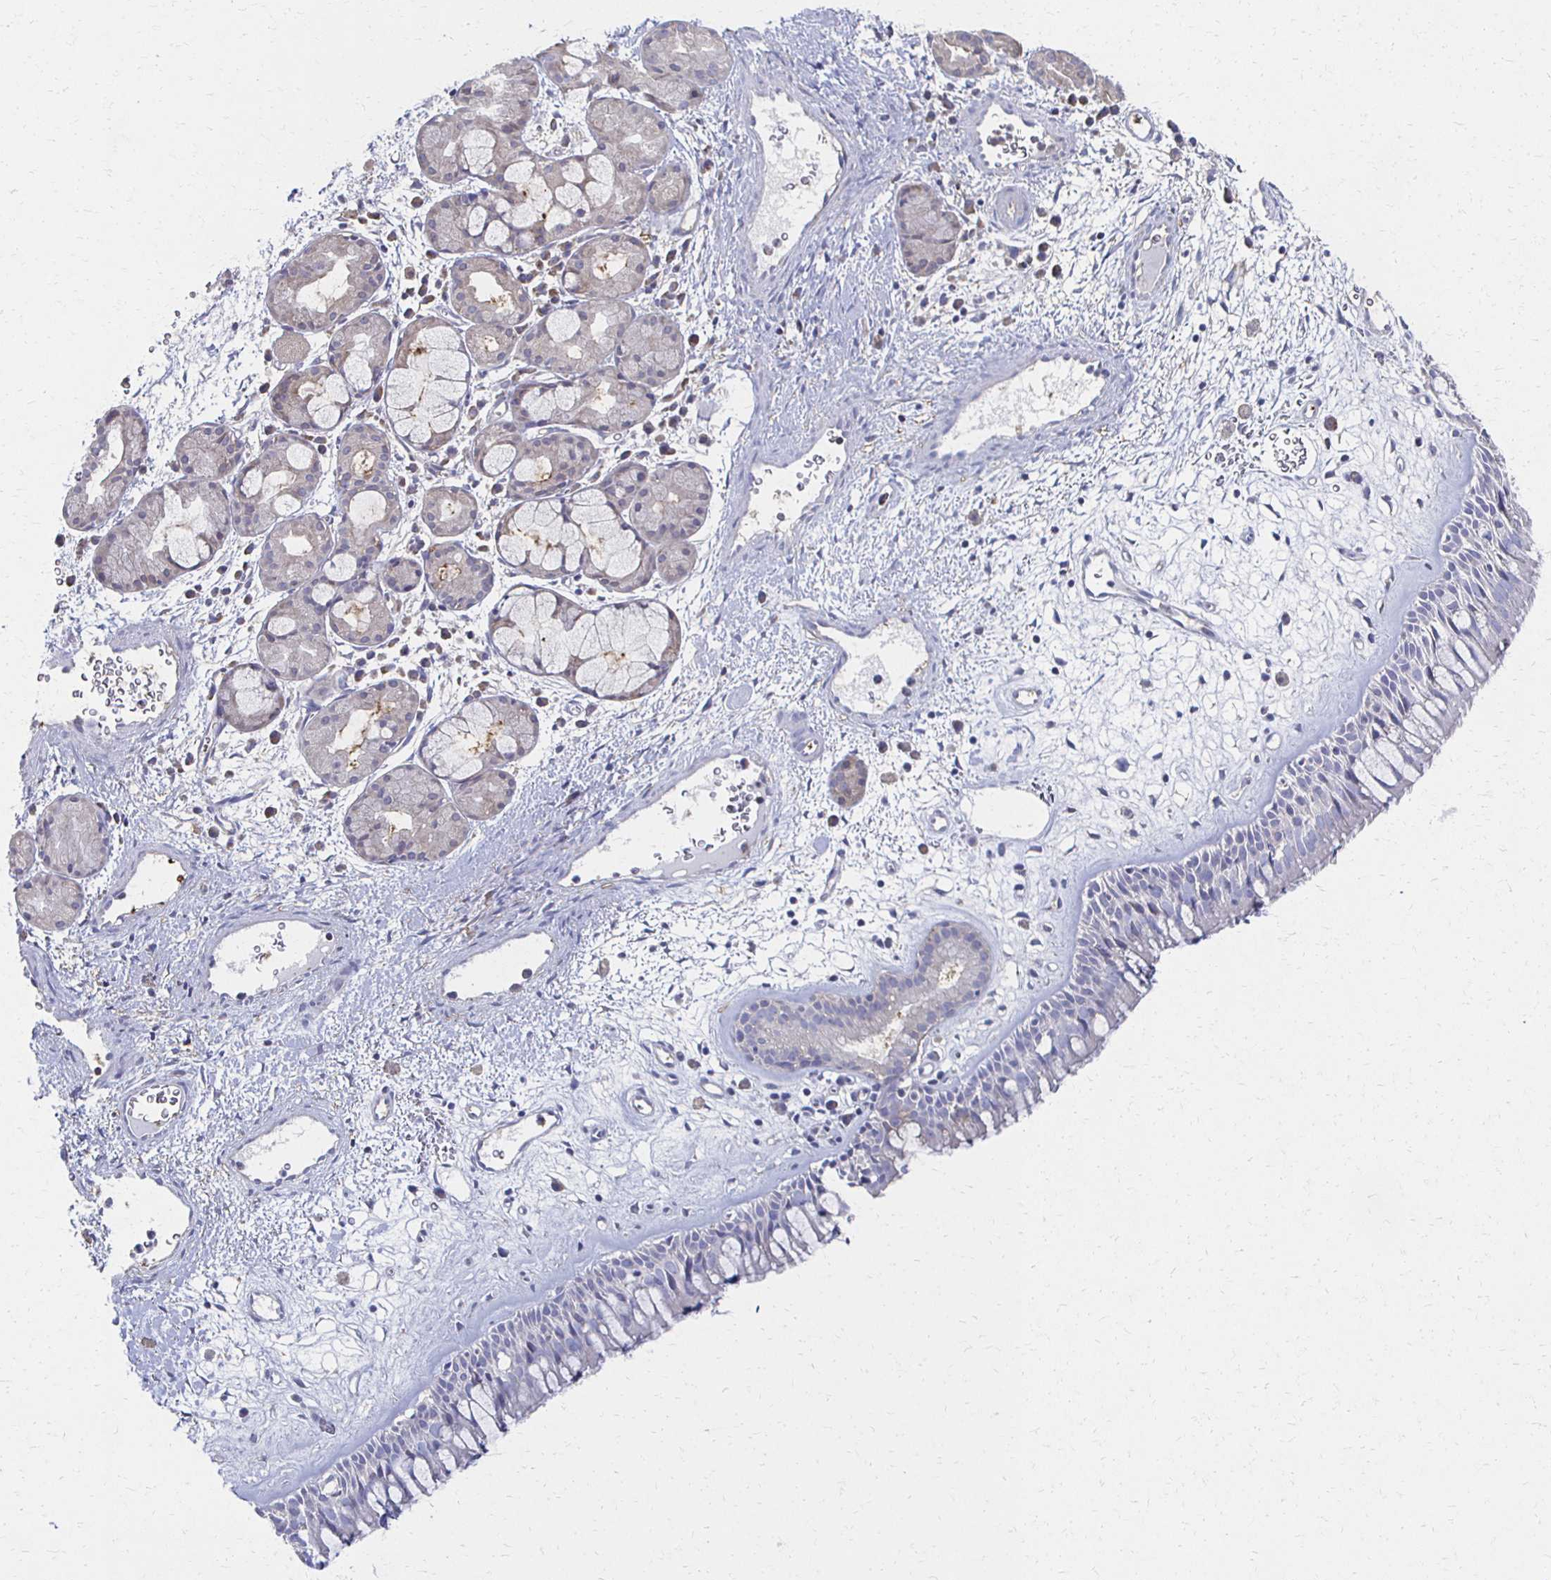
{"staining": {"intensity": "weak", "quantity": "25%-75%", "location": "cytoplasmic/membranous"}, "tissue": "nasopharynx", "cell_type": "Respiratory epithelial cells", "image_type": "normal", "snomed": [{"axis": "morphology", "description": "Normal tissue, NOS"}, {"axis": "topography", "description": "Nasopharynx"}], "caption": "Immunohistochemistry photomicrograph of unremarkable nasopharynx stained for a protein (brown), which shows low levels of weak cytoplasmic/membranous staining in approximately 25%-75% of respiratory epithelial cells.", "gene": "CX3CR1", "patient": {"sex": "male", "age": 65}}